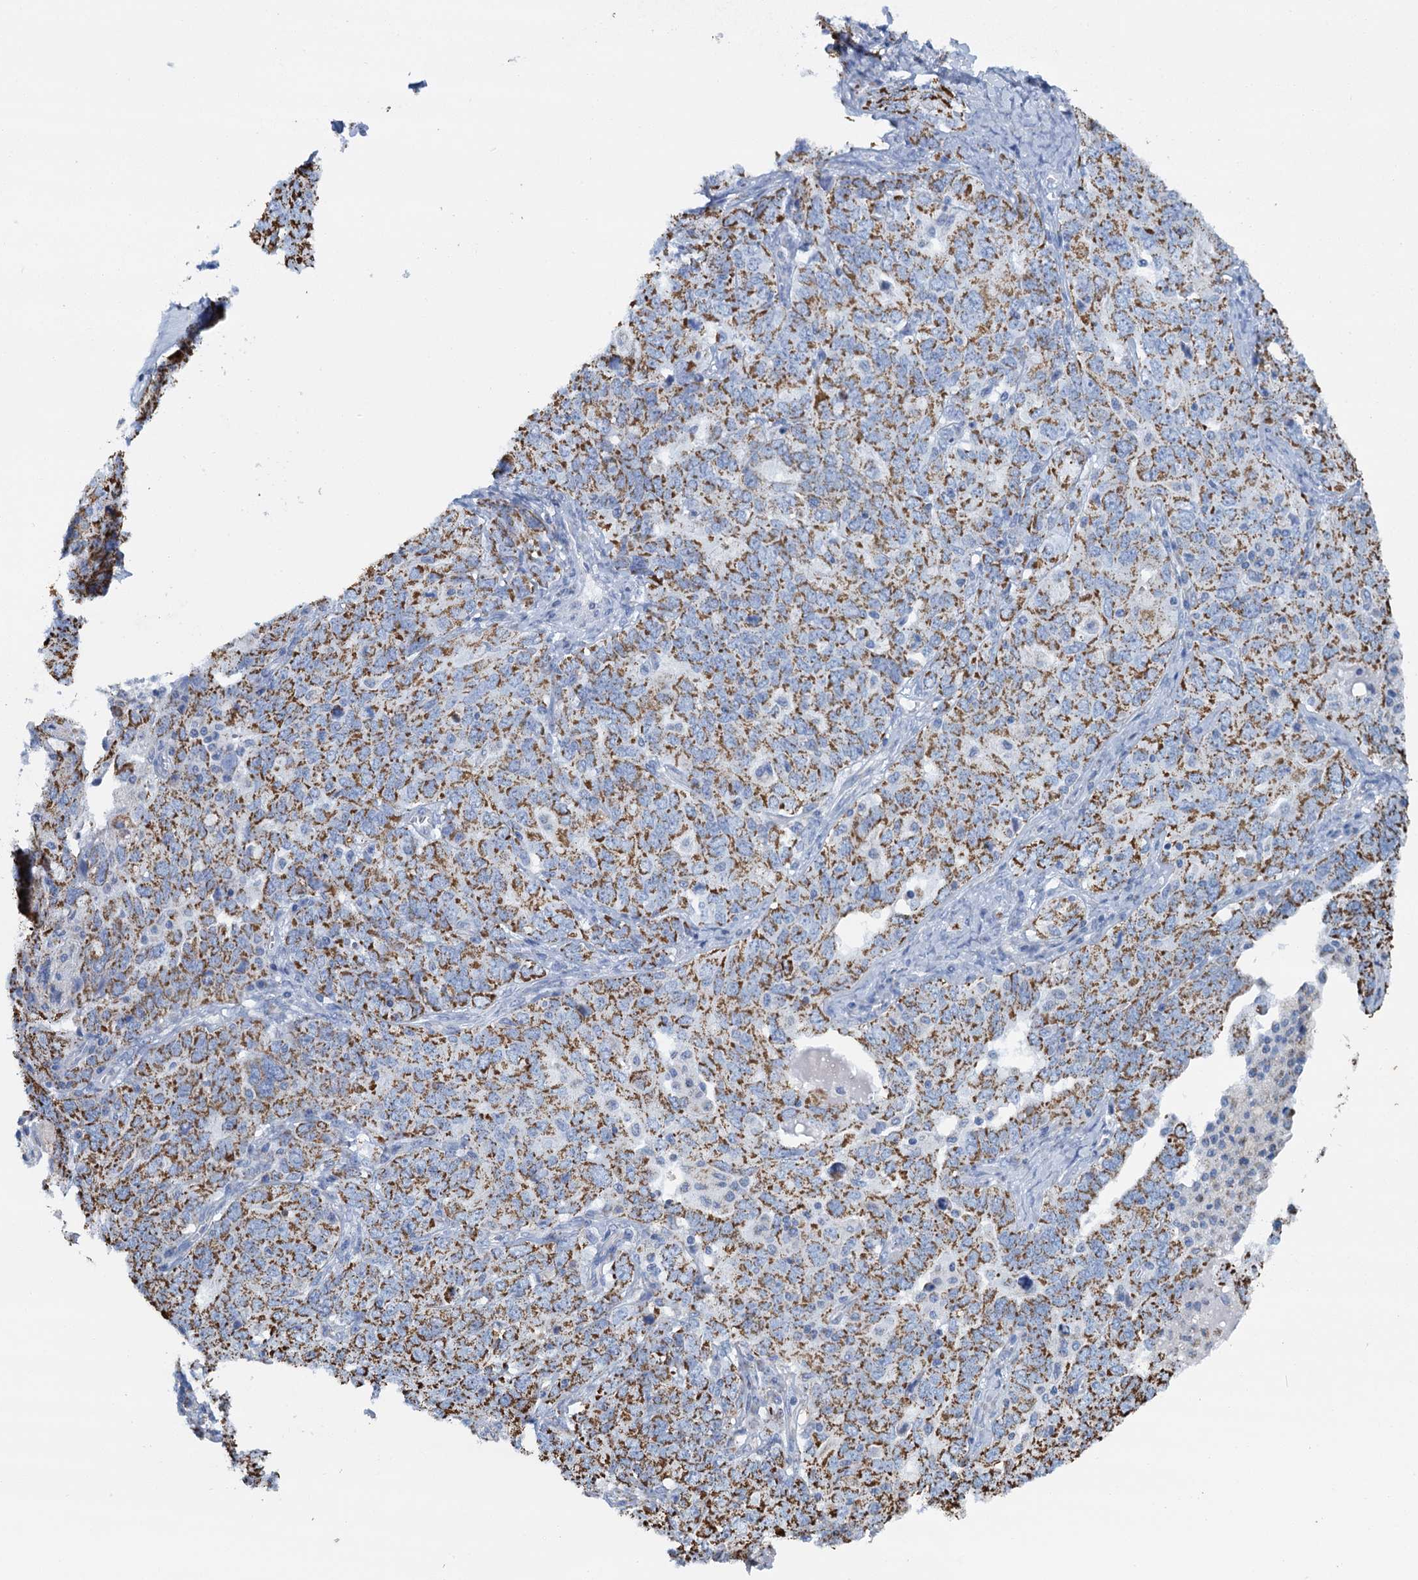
{"staining": {"intensity": "moderate", "quantity": ">75%", "location": "cytoplasmic/membranous"}, "tissue": "ovarian cancer", "cell_type": "Tumor cells", "image_type": "cancer", "snomed": [{"axis": "morphology", "description": "Carcinoma, endometroid"}, {"axis": "topography", "description": "Ovary"}], "caption": "IHC histopathology image of ovarian cancer stained for a protein (brown), which displays medium levels of moderate cytoplasmic/membranous expression in about >75% of tumor cells.", "gene": "CCP110", "patient": {"sex": "female", "age": 62}}